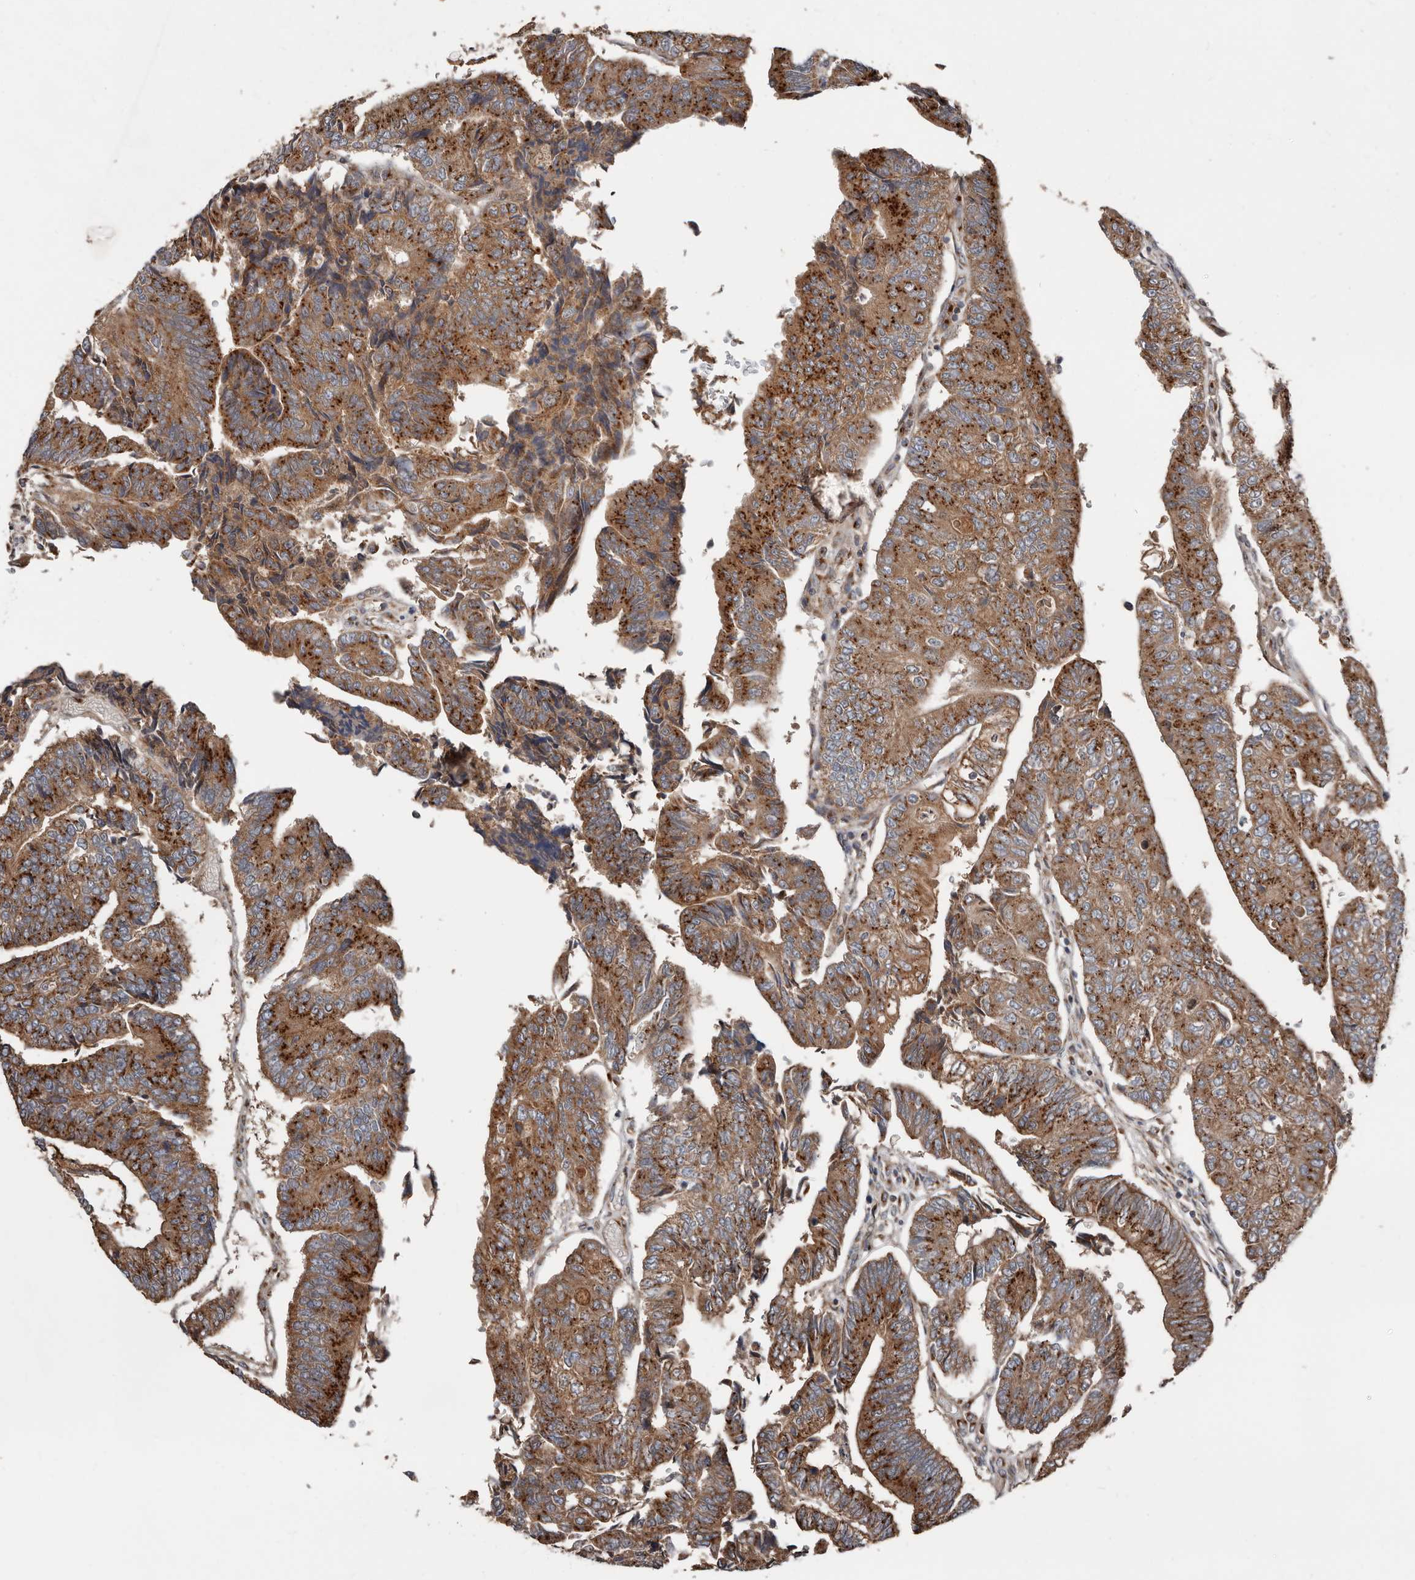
{"staining": {"intensity": "strong", "quantity": ">75%", "location": "cytoplasmic/membranous"}, "tissue": "colorectal cancer", "cell_type": "Tumor cells", "image_type": "cancer", "snomed": [{"axis": "morphology", "description": "Adenocarcinoma, NOS"}, {"axis": "topography", "description": "Colon"}], "caption": "Human adenocarcinoma (colorectal) stained with a brown dye demonstrates strong cytoplasmic/membranous positive staining in approximately >75% of tumor cells.", "gene": "COG1", "patient": {"sex": "female", "age": 67}}